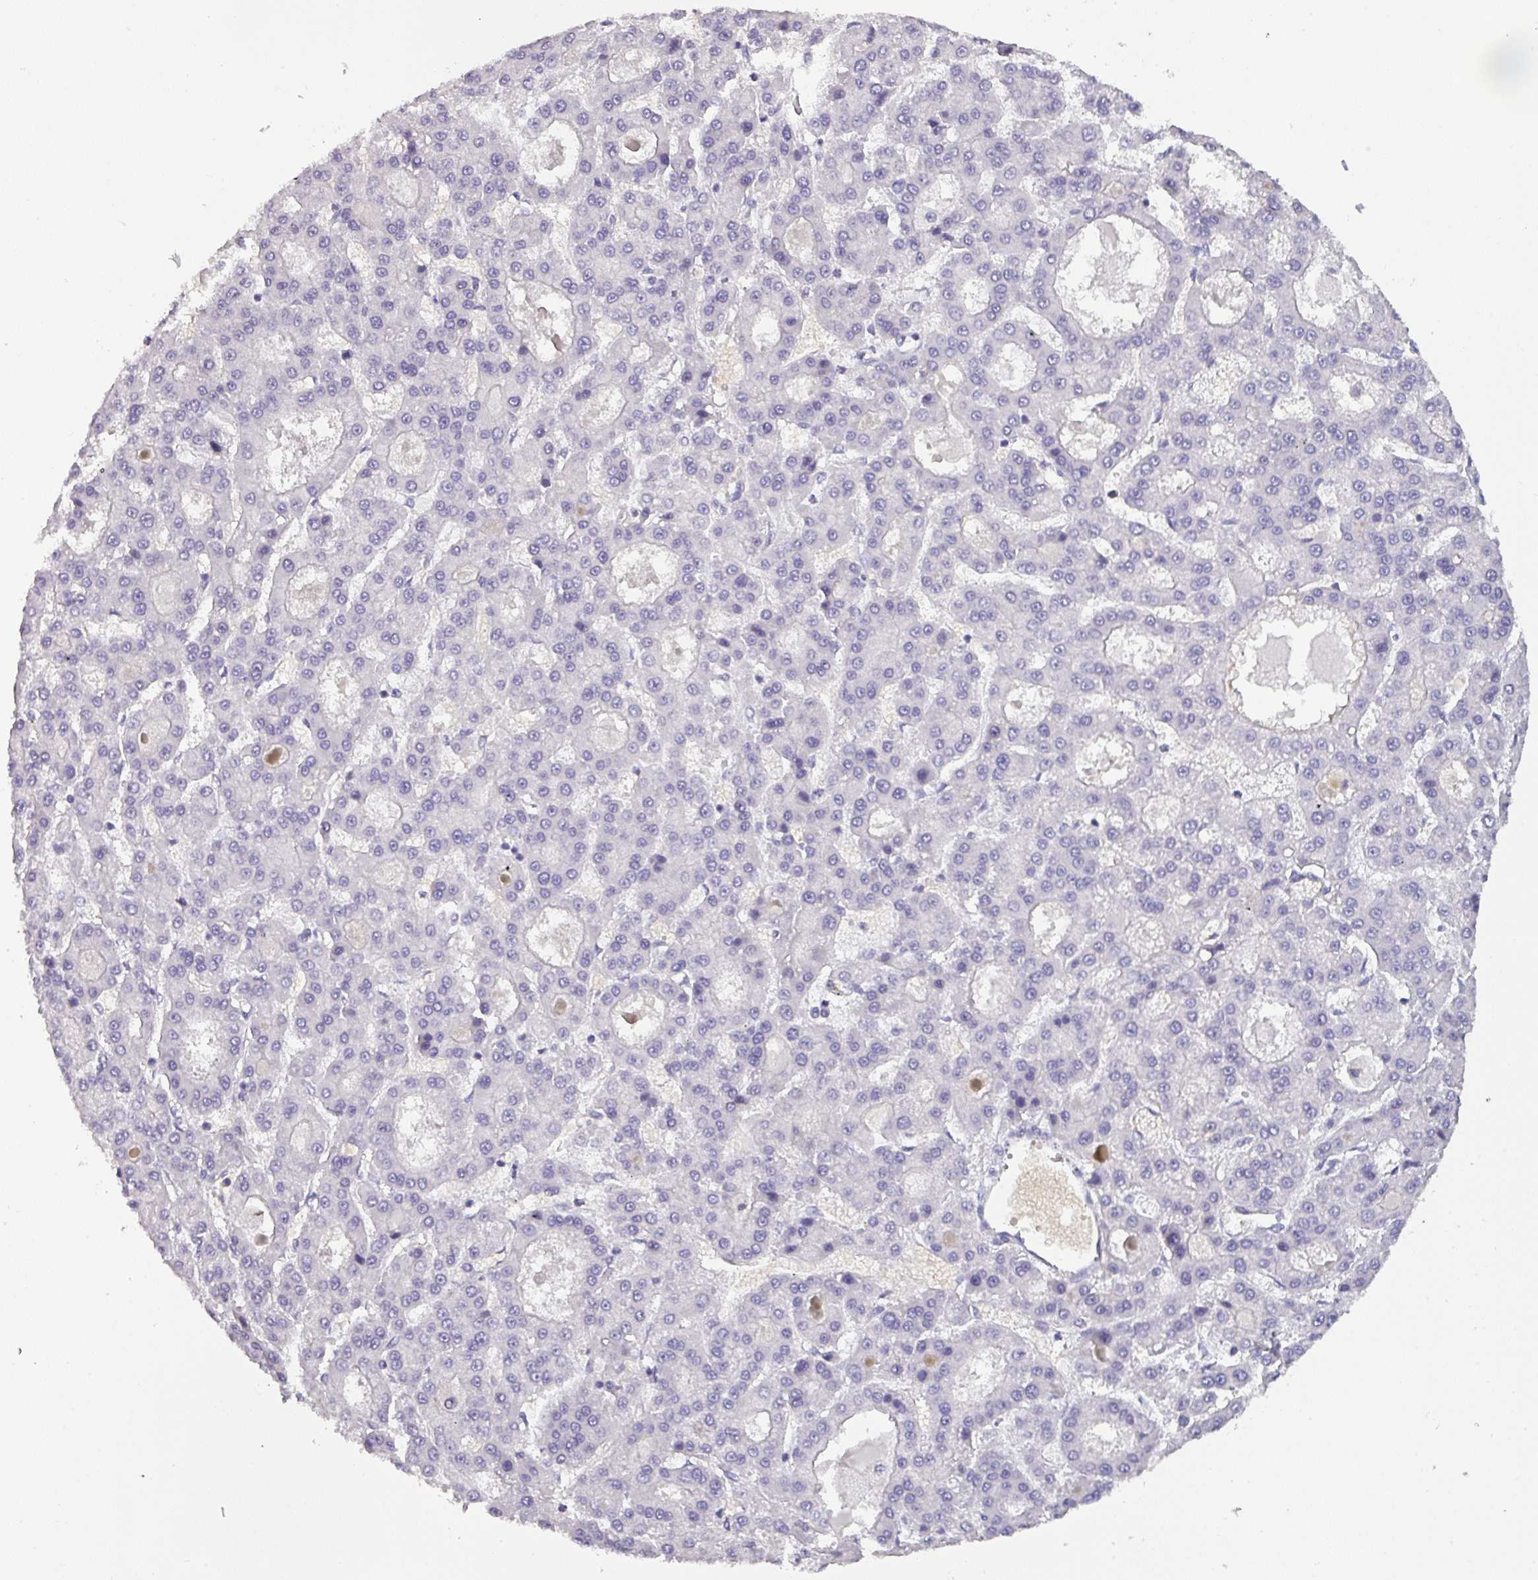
{"staining": {"intensity": "negative", "quantity": "none", "location": "none"}, "tissue": "liver cancer", "cell_type": "Tumor cells", "image_type": "cancer", "snomed": [{"axis": "morphology", "description": "Carcinoma, Hepatocellular, NOS"}, {"axis": "topography", "description": "Liver"}], "caption": "Immunohistochemistry (IHC) histopathology image of neoplastic tissue: human liver hepatocellular carcinoma stained with DAB (3,3'-diaminobenzidine) displays no significant protein staining in tumor cells. (DAB immunohistochemistry, high magnification).", "gene": "AREL1", "patient": {"sex": "male", "age": 70}}